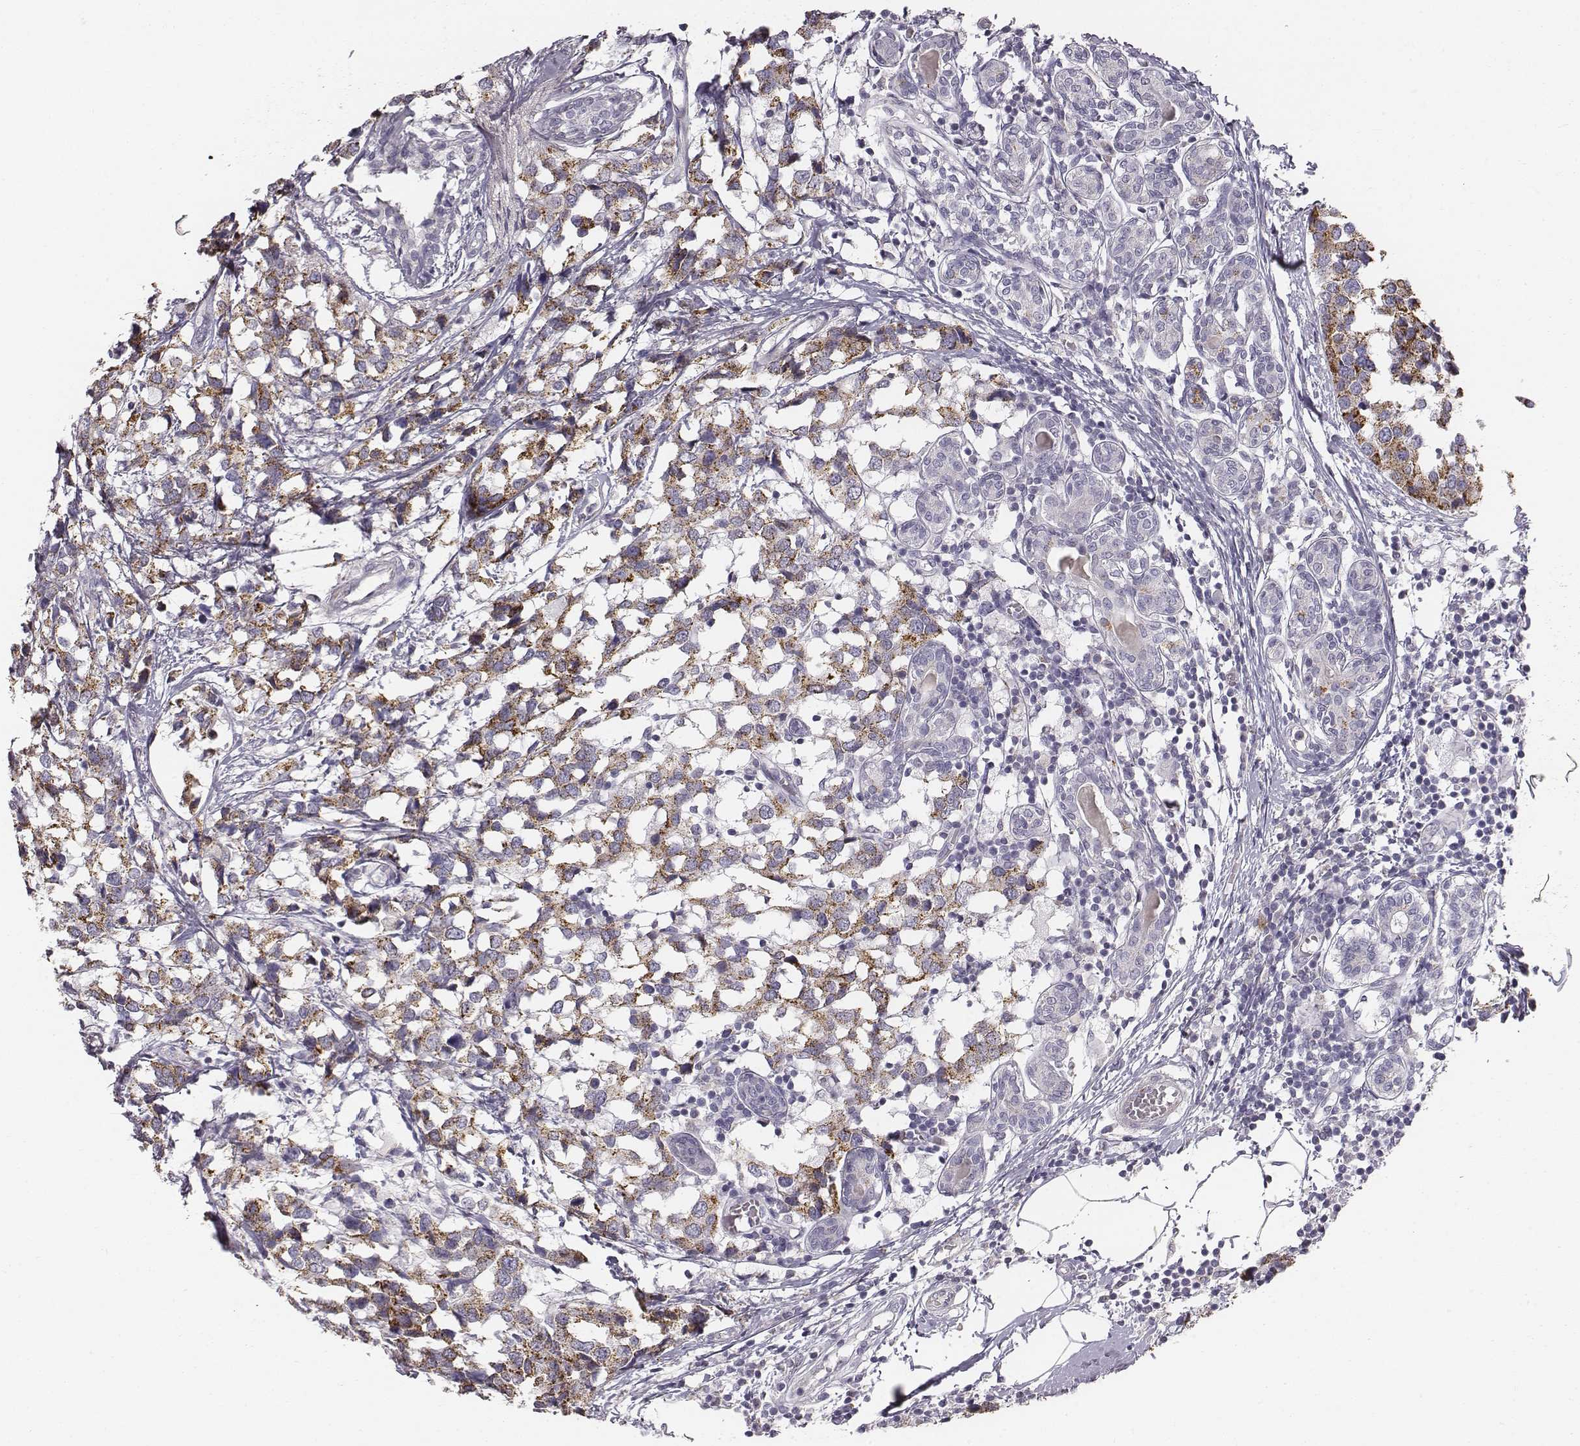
{"staining": {"intensity": "moderate", "quantity": ">75%", "location": "cytoplasmic/membranous"}, "tissue": "breast cancer", "cell_type": "Tumor cells", "image_type": "cancer", "snomed": [{"axis": "morphology", "description": "Lobular carcinoma"}, {"axis": "topography", "description": "Breast"}], "caption": "A histopathology image showing moderate cytoplasmic/membranous staining in approximately >75% of tumor cells in lobular carcinoma (breast), as visualized by brown immunohistochemical staining.", "gene": "ABCD3", "patient": {"sex": "female", "age": 59}}